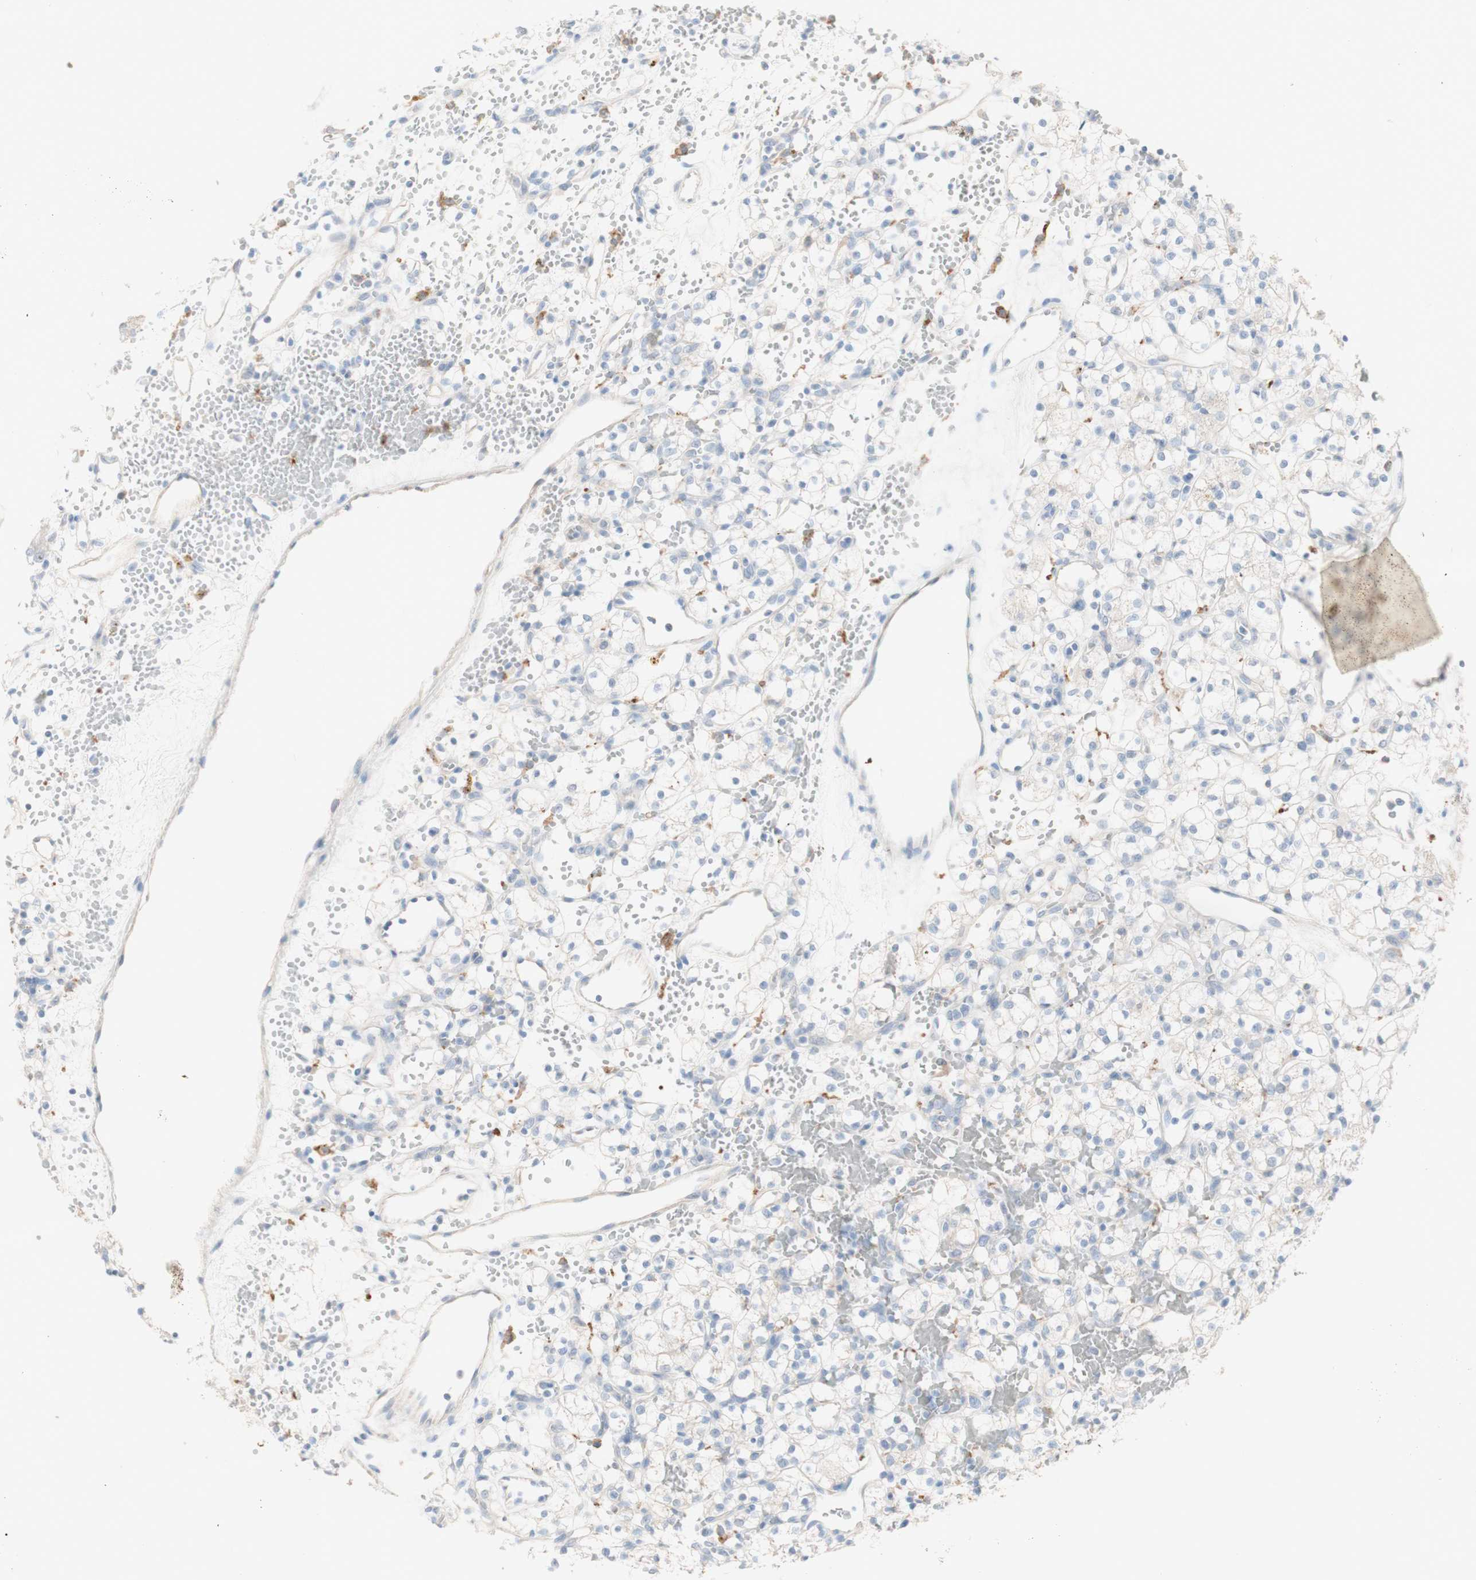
{"staining": {"intensity": "negative", "quantity": "none", "location": "none"}, "tissue": "renal cancer", "cell_type": "Tumor cells", "image_type": "cancer", "snomed": [{"axis": "morphology", "description": "Adenocarcinoma, NOS"}, {"axis": "topography", "description": "Kidney"}], "caption": "A high-resolution histopathology image shows IHC staining of renal cancer (adenocarcinoma), which demonstrates no significant positivity in tumor cells.", "gene": "ART3", "patient": {"sex": "female", "age": 60}}